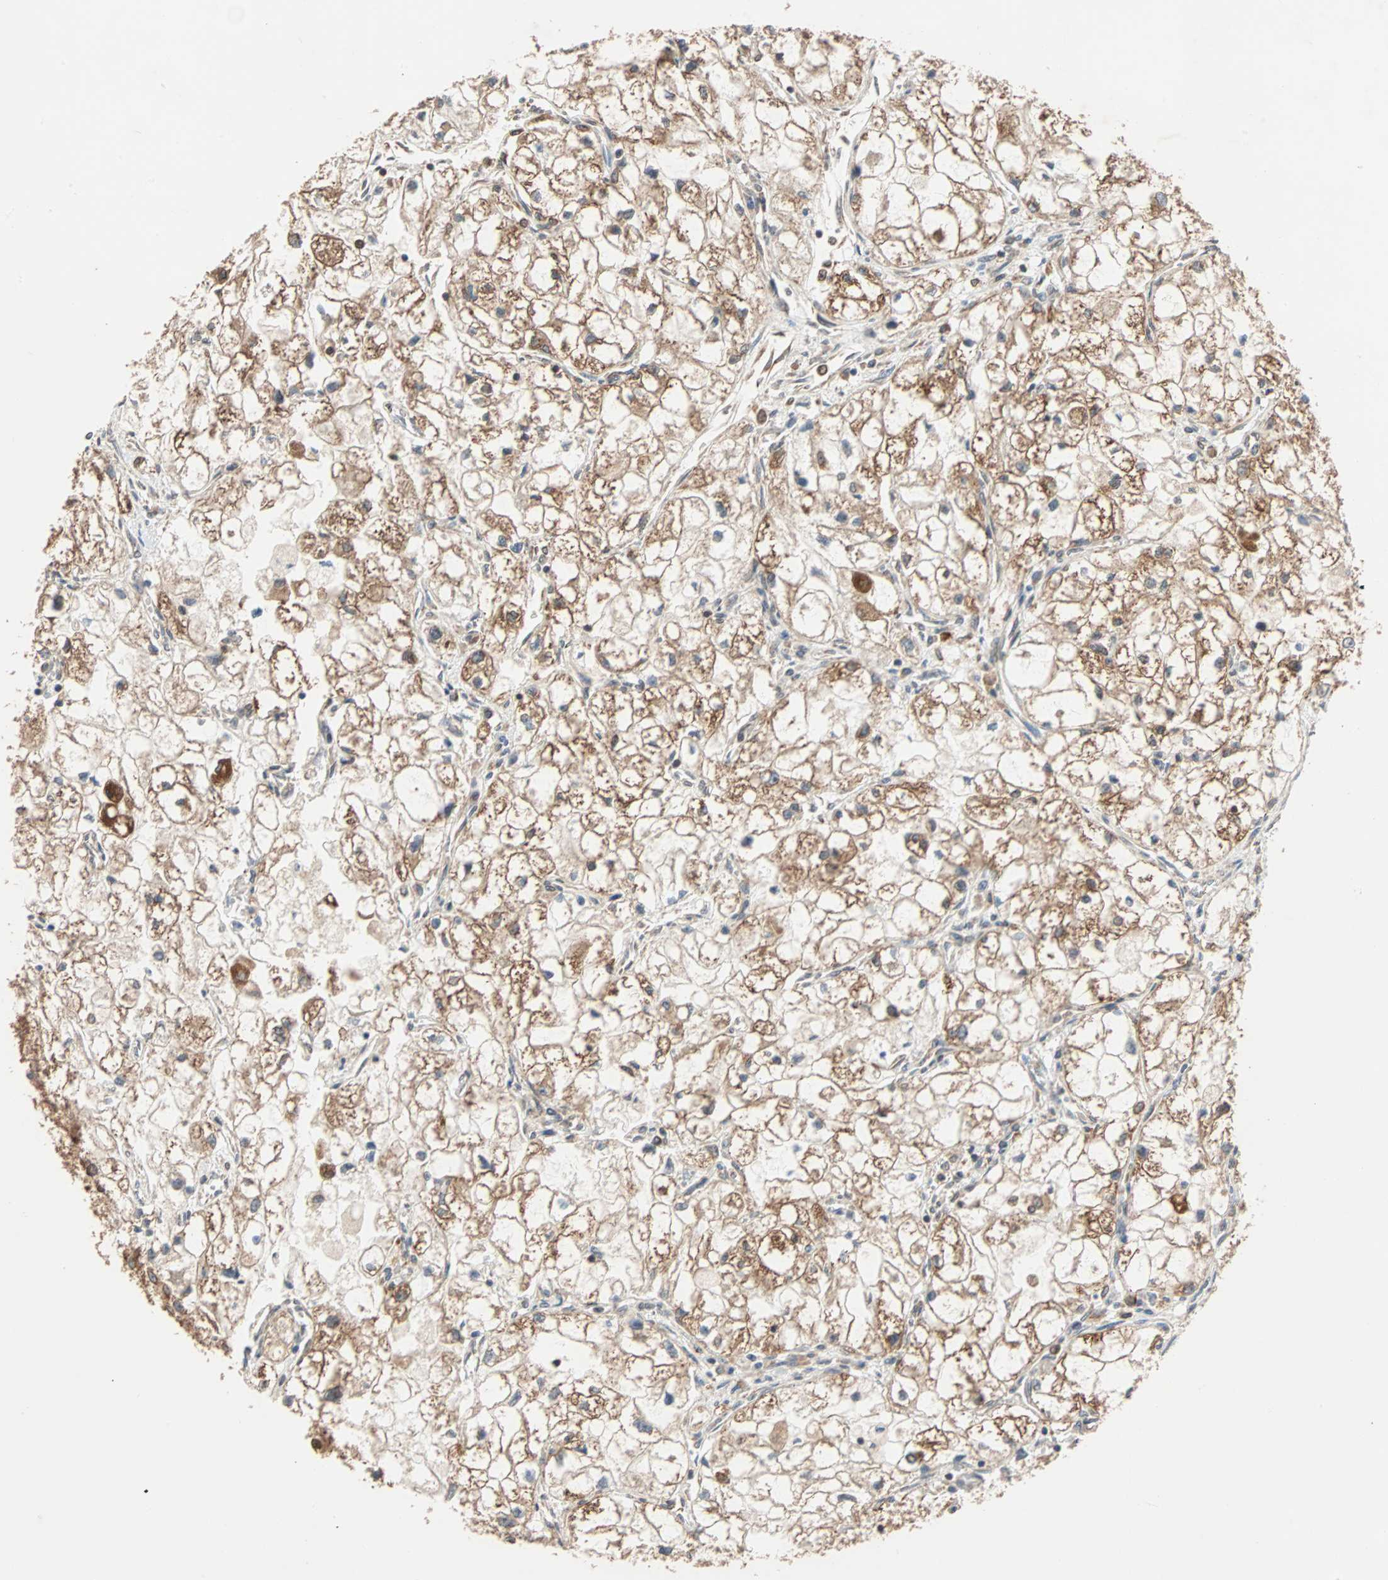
{"staining": {"intensity": "moderate", "quantity": ">75%", "location": "cytoplasmic/membranous"}, "tissue": "renal cancer", "cell_type": "Tumor cells", "image_type": "cancer", "snomed": [{"axis": "morphology", "description": "Adenocarcinoma, NOS"}, {"axis": "topography", "description": "Kidney"}], "caption": "Immunohistochemical staining of renal adenocarcinoma displays moderate cytoplasmic/membranous protein positivity in approximately >75% of tumor cells.", "gene": "AUP1", "patient": {"sex": "female", "age": 70}}